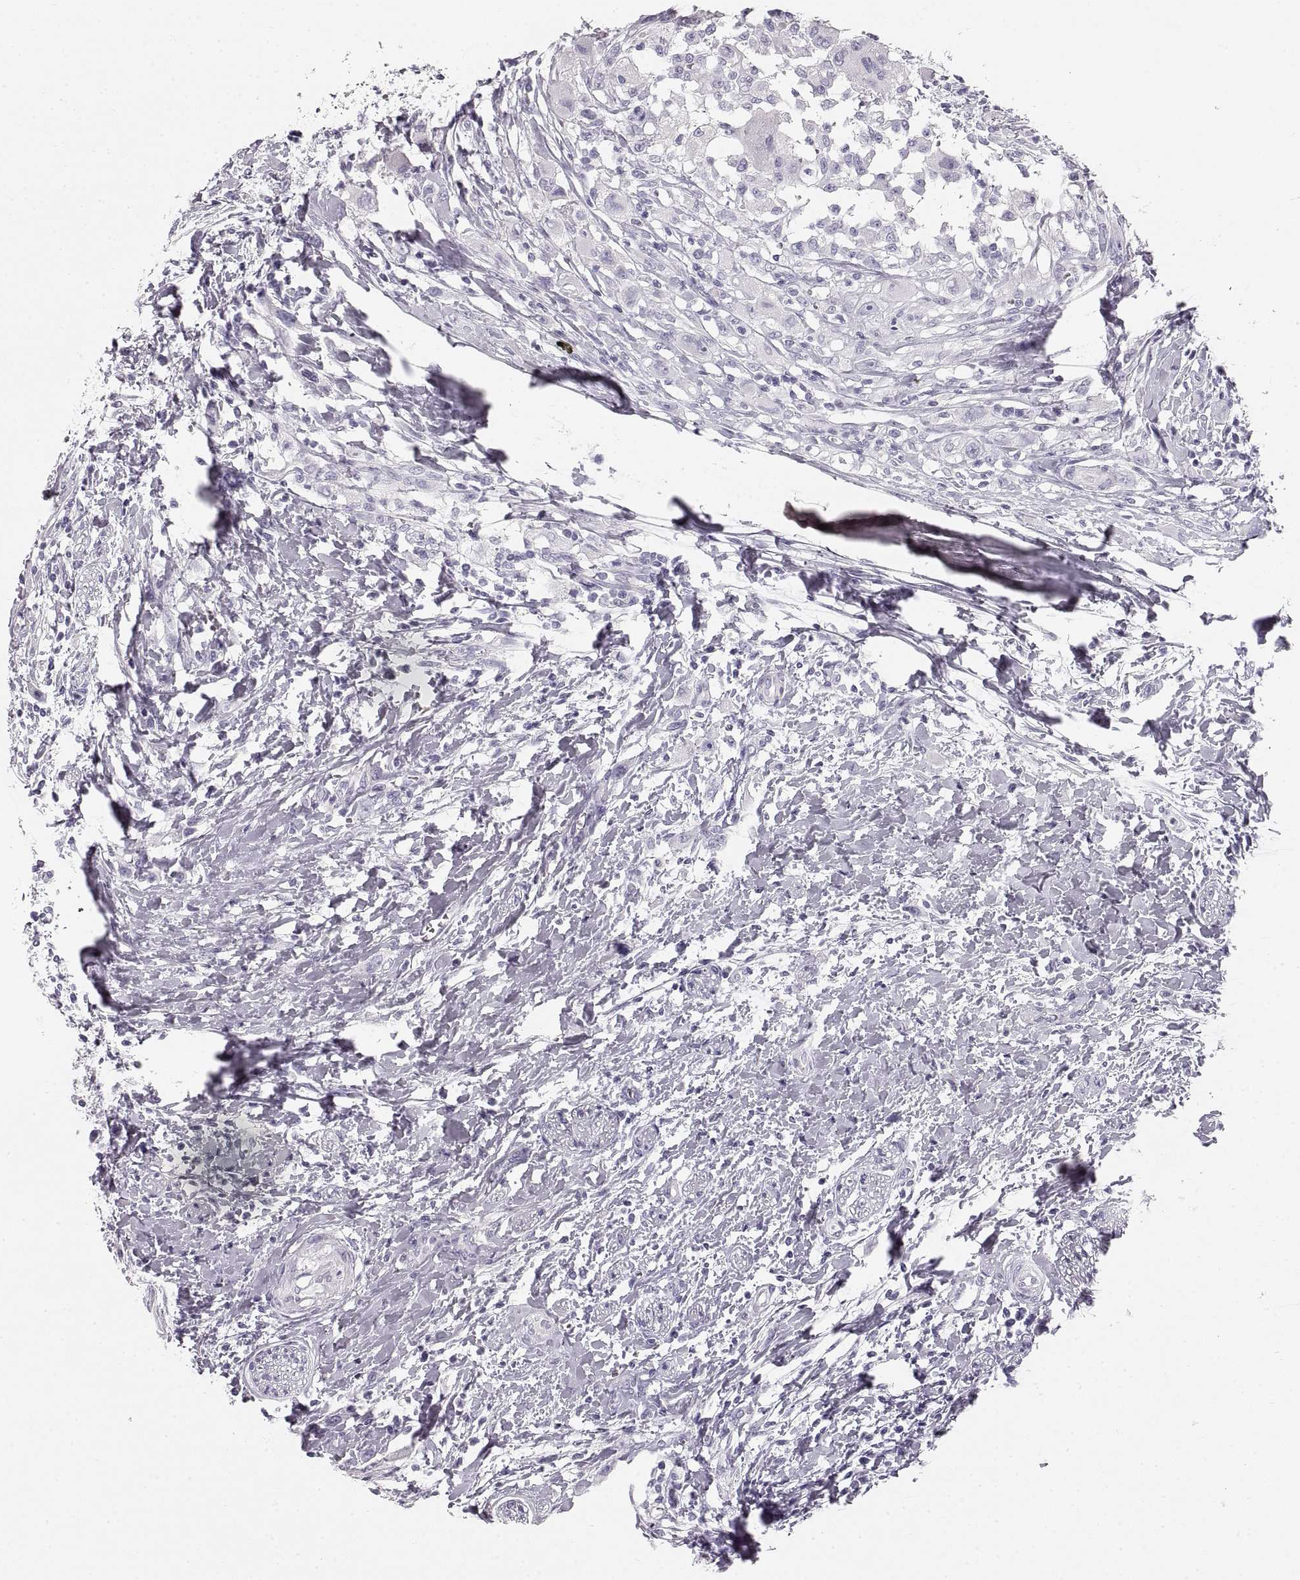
{"staining": {"intensity": "negative", "quantity": "none", "location": "none"}, "tissue": "head and neck cancer", "cell_type": "Tumor cells", "image_type": "cancer", "snomed": [{"axis": "morphology", "description": "Squamous cell carcinoma, NOS"}, {"axis": "morphology", "description": "Squamous cell carcinoma, metastatic, NOS"}, {"axis": "topography", "description": "Oral tissue"}, {"axis": "topography", "description": "Head-Neck"}], "caption": "Histopathology image shows no protein positivity in tumor cells of head and neck cancer (squamous cell carcinoma) tissue. (DAB (3,3'-diaminobenzidine) IHC visualized using brightfield microscopy, high magnification).", "gene": "CRYAA", "patient": {"sex": "female", "age": 85}}